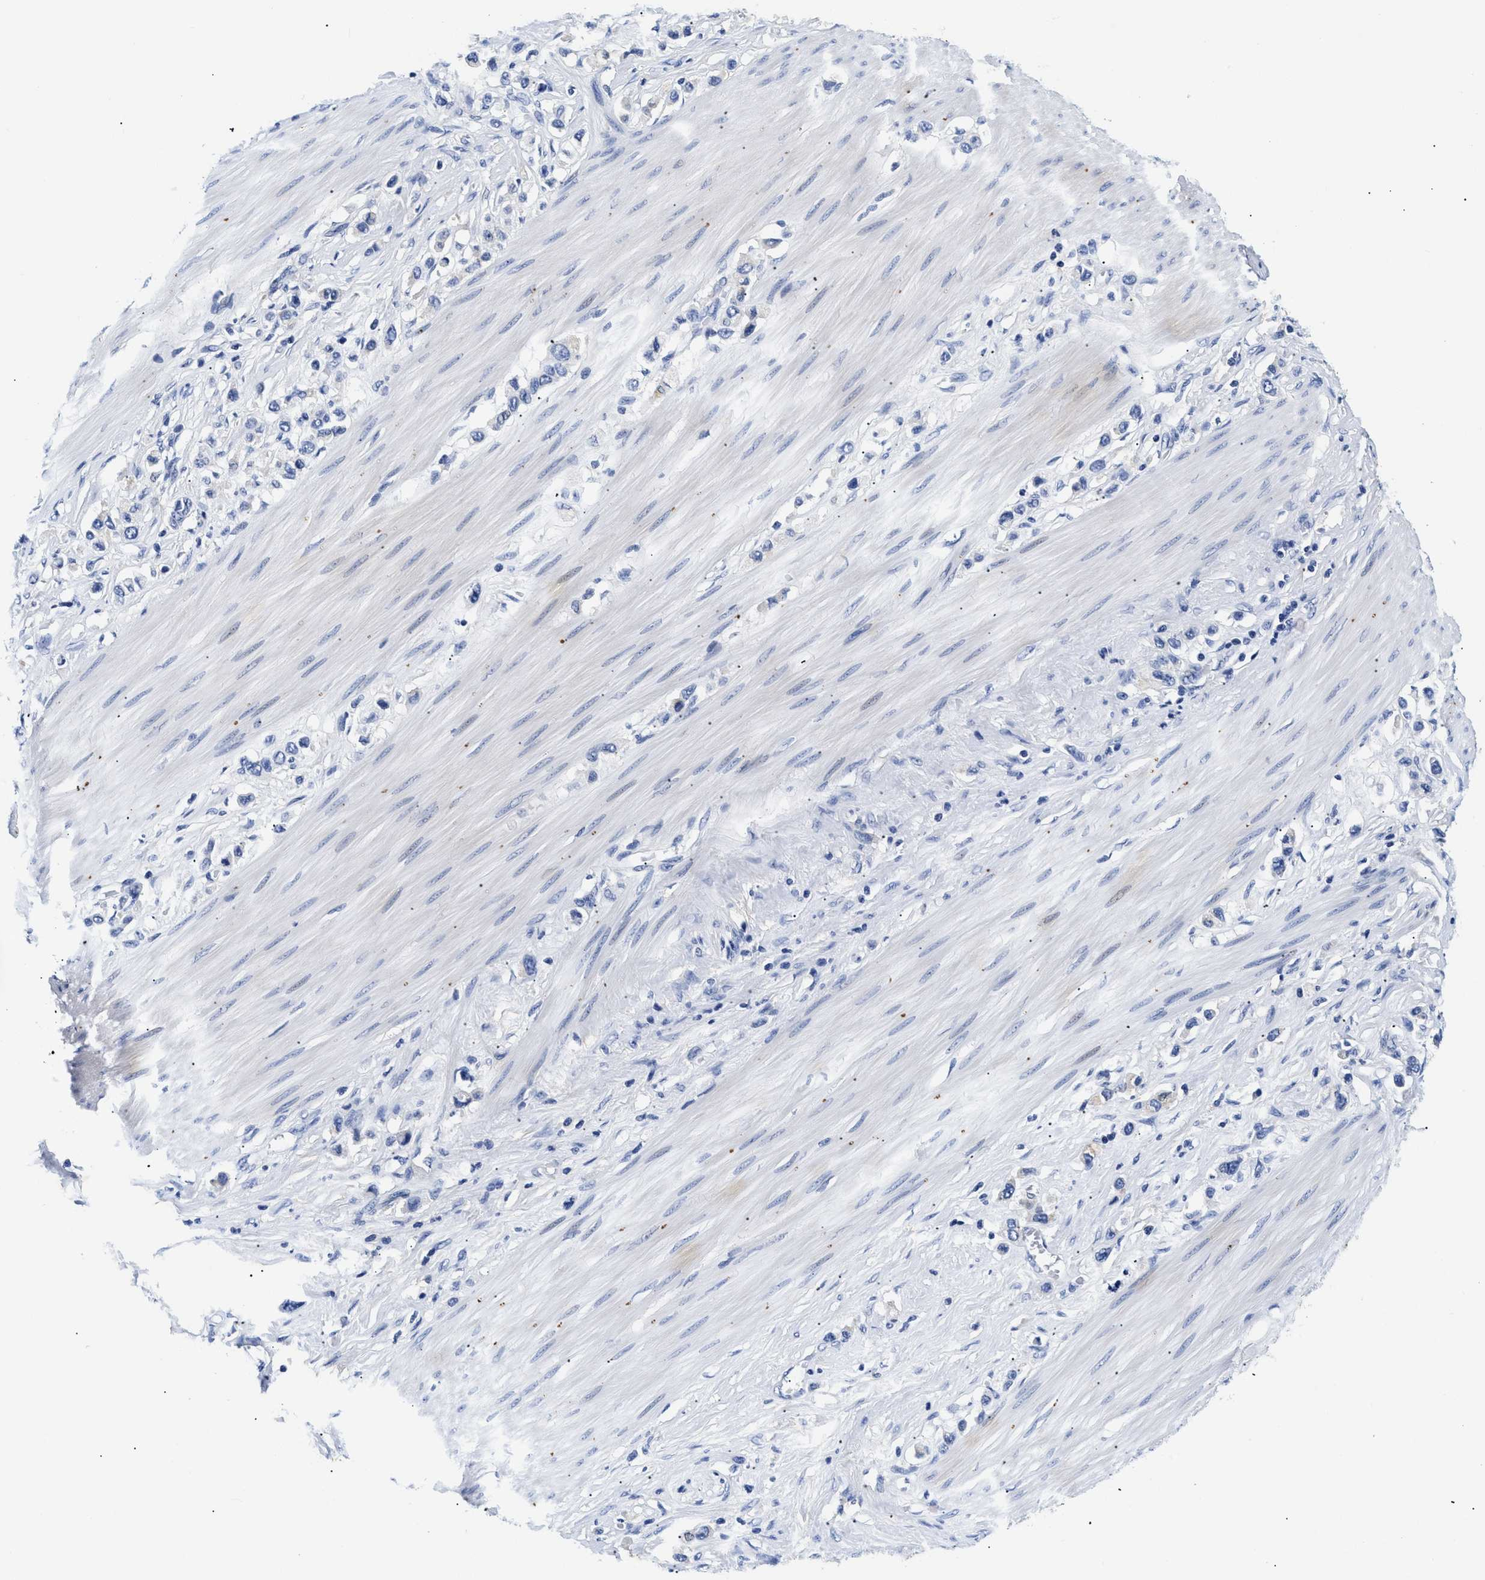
{"staining": {"intensity": "negative", "quantity": "none", "location": "none"}, "tissue": "stomach cancer", "cell_type": "Tumor cells", "image_type": "cancer", "snomed": [{"axis": "morphology", "description": "Adenocarcinoma, NOS"}, {"axis": "topography", "description": "Stomach"}], "caption": "Tumor cells show no significant protein staining in stomach cancer. (DAB immunohistochemistry (IHC) visualized using brightfield microscopy, high magnification).", "gene": "MEA1", "patient": {"sex": "female", "age": 65}}